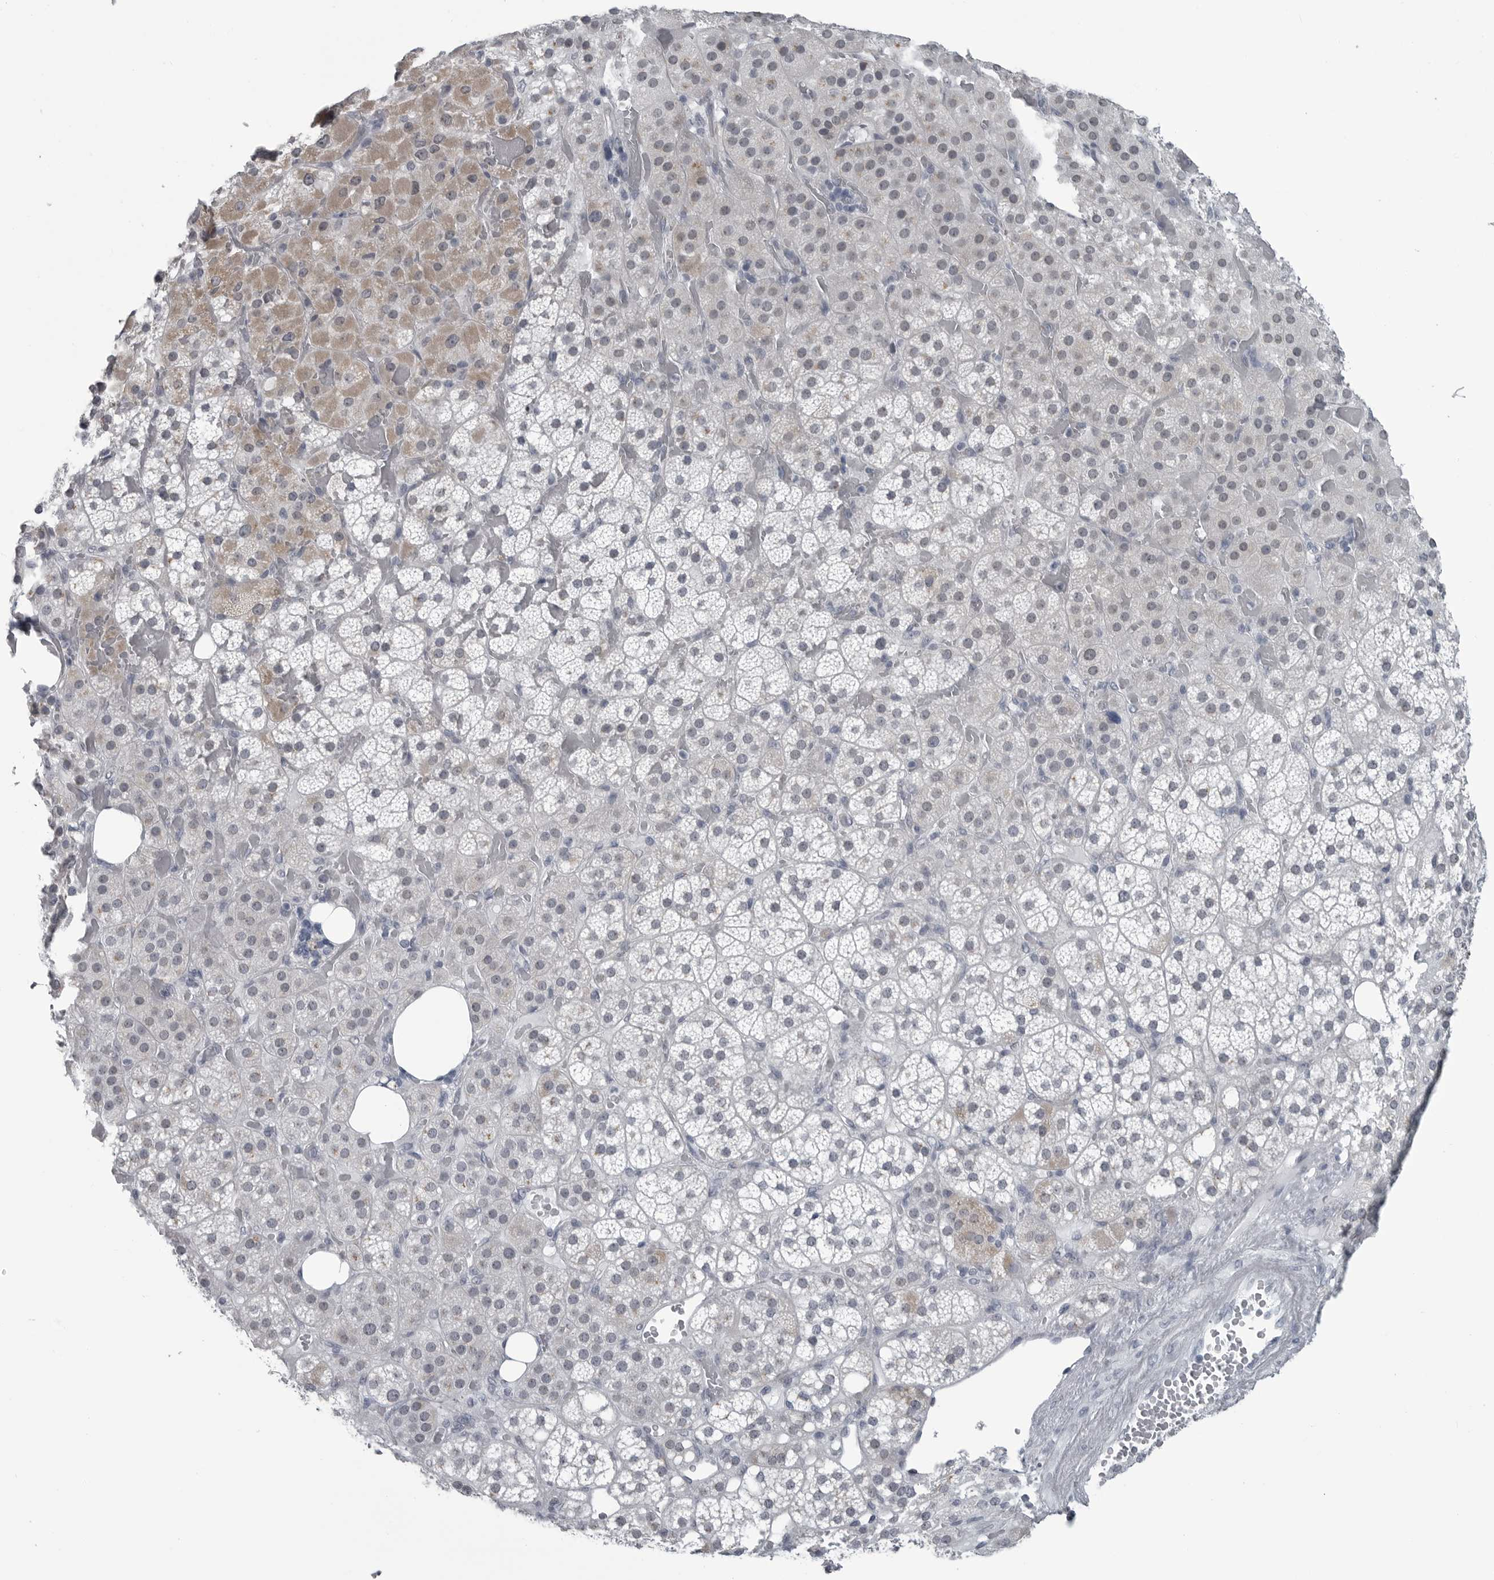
{"staining": {"intensity": "weak", "quantity": "<25%", "location": "cytoplasmic/membranous"}, "tissue": "adrenal gland", "cell_type": "Glandular cells", "image_type": "normal", "snomed": [{"axis": "morphology", "description": "Normal tissue, NOS"}, {"axis": "topography", "description": "Adrenal gland"}], "caption": "This is a photomicrograph of immunohistochemistry (IHC) staining of normal adrenal gland, which shows no expression in glandular cells. (DAB (3,3'-diaminobenzidine) immunohistochemistry (IHC), high magnification).", "gene": "MYOC", "patient": {"sex": "female", "age": 59}}